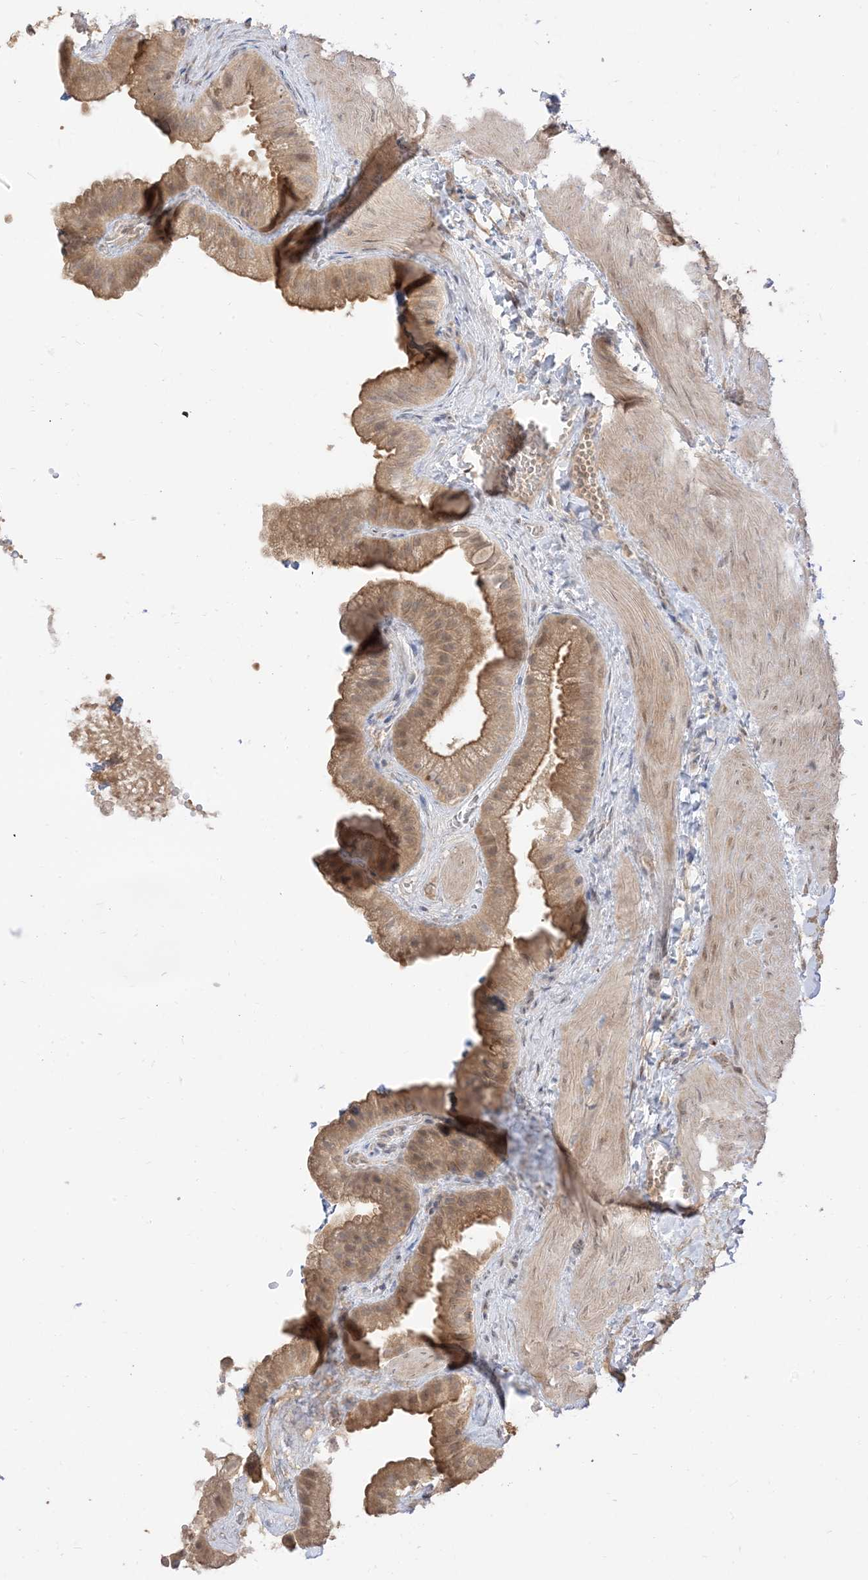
{"staining": {"intensity": "moderate", "quantity": ">75%", "location": "cytoplasmic/membranous"}, "tissue": "gallbladder", "cell_type": "Glandular cells", "image_type": "normal", "snomed": [{"axis": "morphology", "description": "Normal tissue, NOS"}, {"axis": "topography", "description": "Gallbladder"}], "caption": "Brown immunohistochemical staining in benign human gallbladder demonstrates moderate cytoplasmic/membranous positivity in about >75% of glandular cells. (IHC, brightfield microscopy, high magnification).", "gene": "TBCC", "patient": {"sex": "male", "age": 55}}